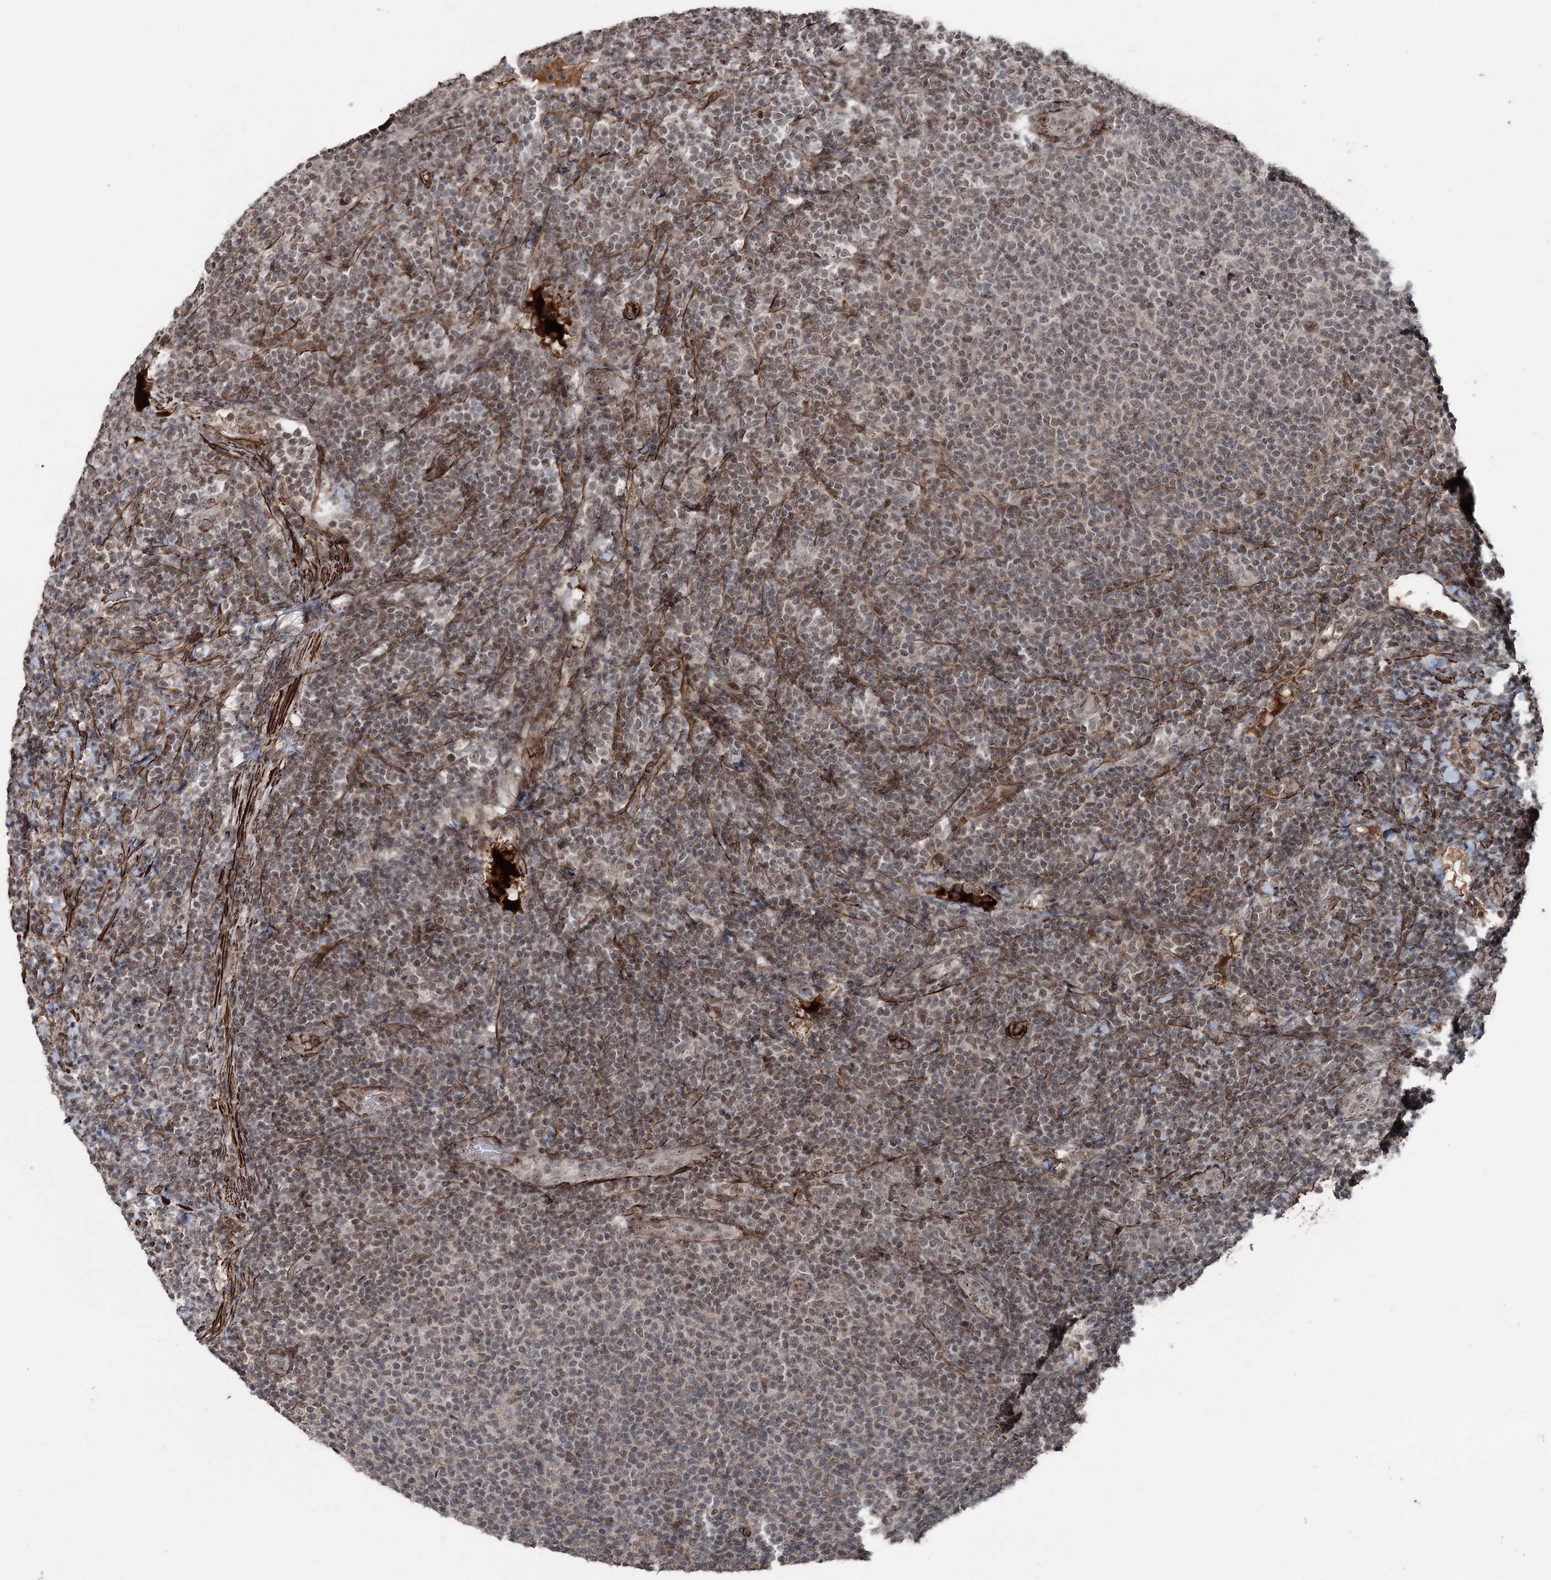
{"staining": {"intensity": "weak", "quantity": "25%-75%", "location": "nuclear"}, "tissue": "lymphoma", "cell_type": "Tumor cells", "image_type": "cancer", "snomed": [{"axis": "morphology", "description": "Malignant lymphoma, non-Hodgkin's type, Low grade"}, {"axis": "topography", "description": "Lymph node"}], "caption": "High-power microscopy captured an immunohistochemistry (IHC) micrograph of lymphoma, revealing weak nuclear positivity in approximately 25%-75% of tumor cells.", "gene": "CCDC82", "patient": {"sex": "male", "age": 66}}